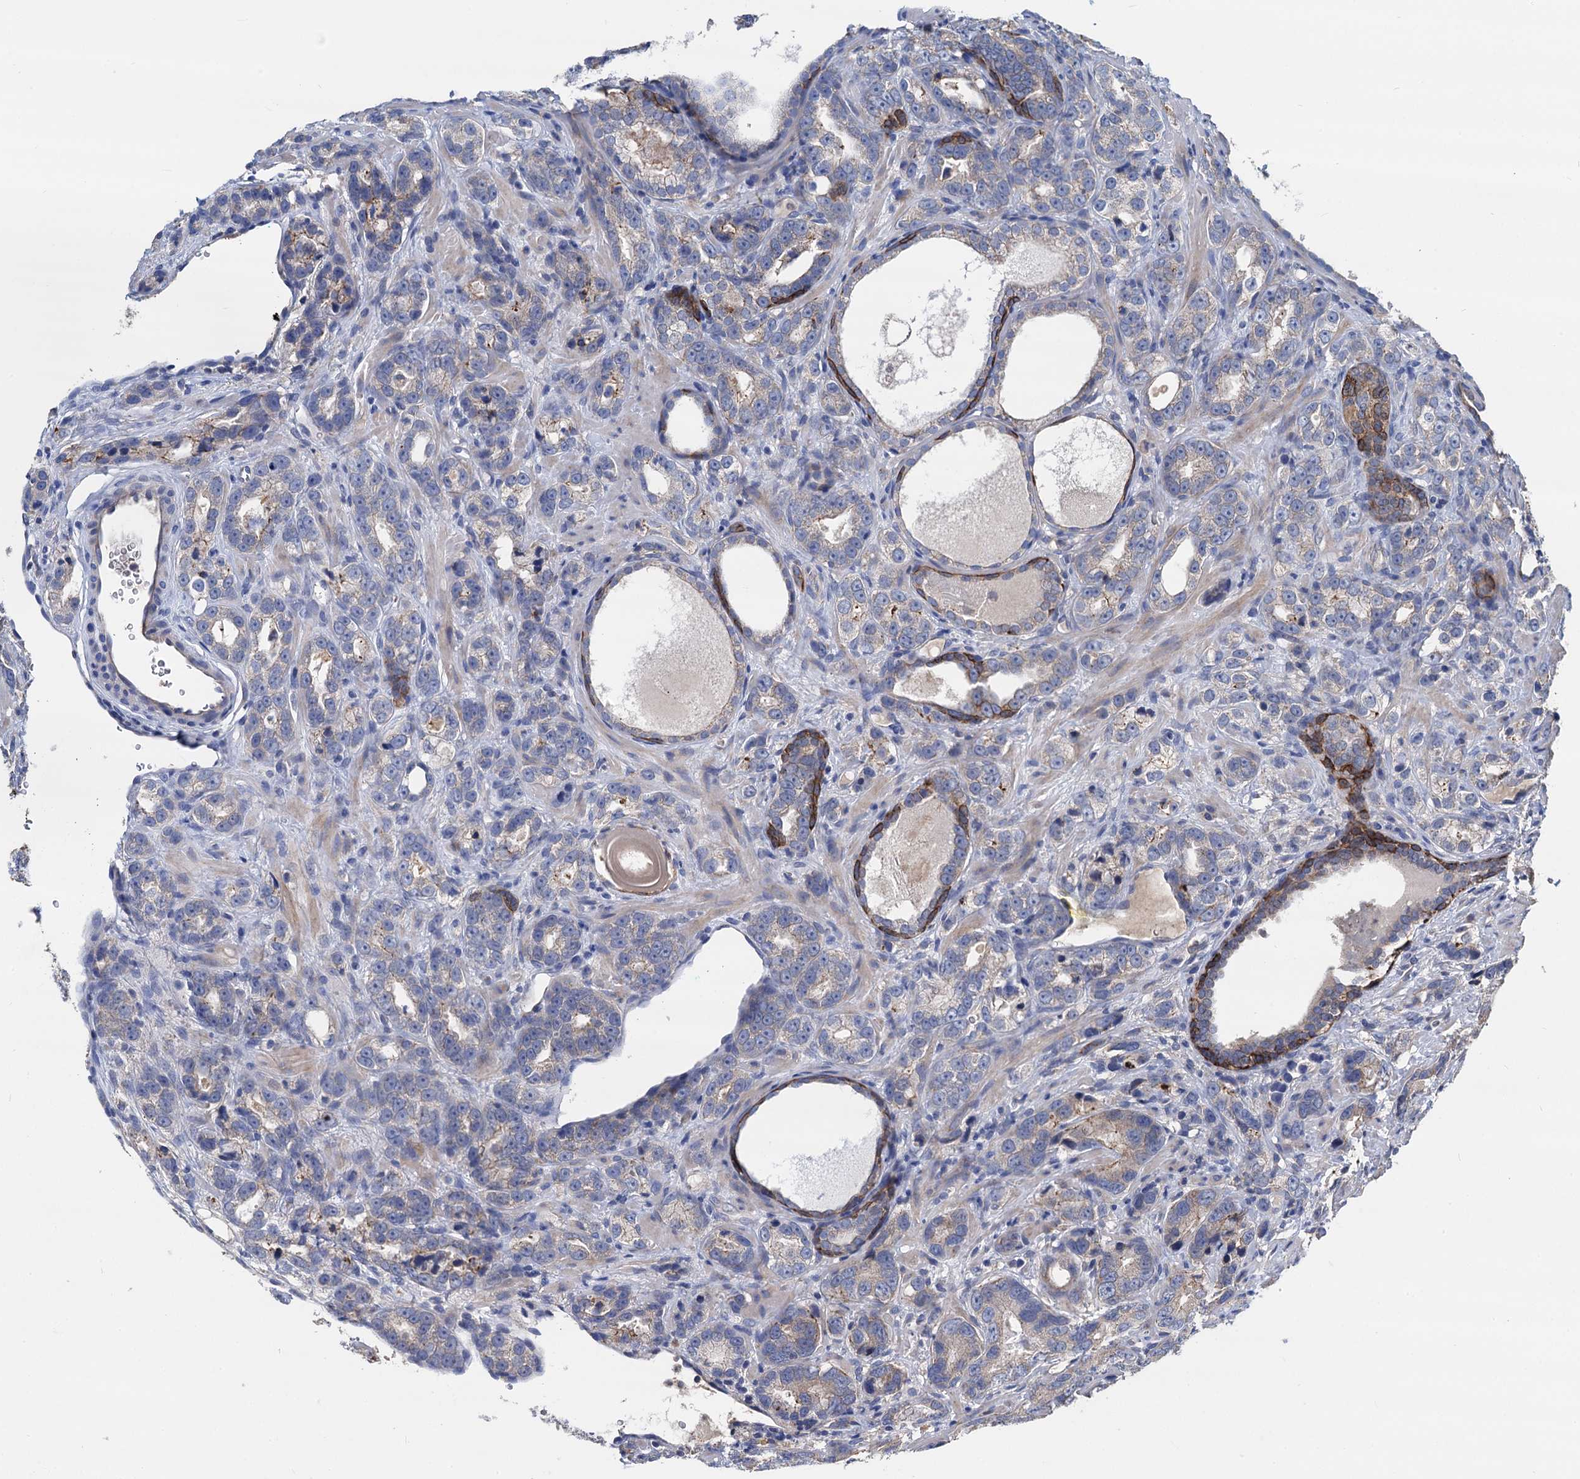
{"staining": {"intensity": "moderate", "quantity": "<25%", "location": "cytoplasmic/membranous"}, "tissue": "prostate cancer", "cell_type": "Tumor cells", "image_type": "cancer", "snomed": [{"axis": "morphology", "description": "Adenocarcinoma, High grade"}, {"axis": "topography", "description": "Prostate"}], "caption": "Brown immunohistochemical staining in high-grade adenocarcinoma (prostate) exhibits moderate cytoplasmic/membranous expression in about <25% of tumor cells.", "gene": "DGLUCY", "patient": {"sex": "male", "age": 62}}